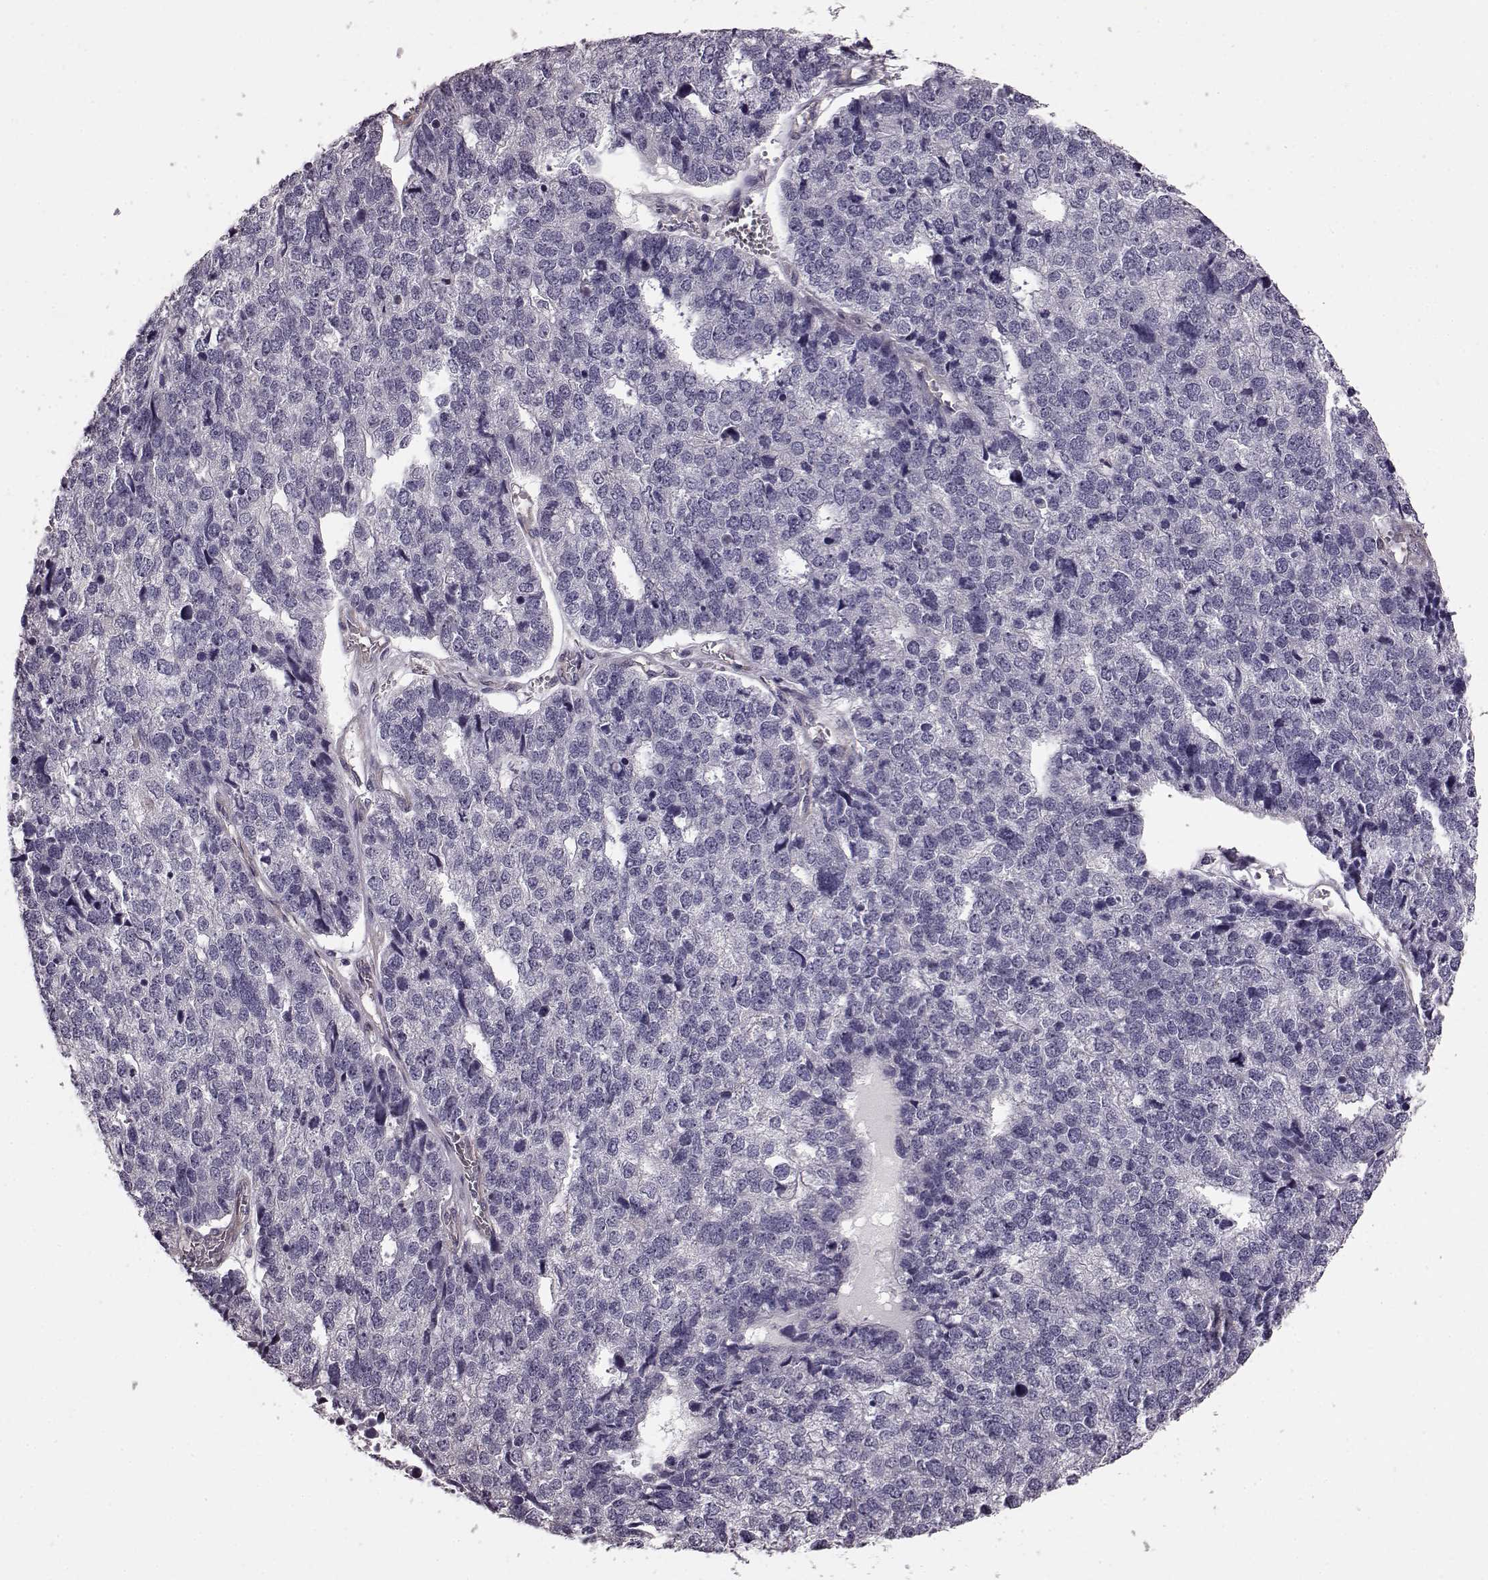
{"staining": {"intensity": "negative", "quantity": "none", "location": "none"}, "tissue": "stomach cancer", "cell_type": "Tumor cells", "image_type": "cancer", "snomed": [{"axis": "morphology", "description": "Adenocarcinoma, NOS"}, {"axis": "topography", "description": "Stomach"}], "caption": "This is an IHC histopathology image of human stomach cancer (adenocarcinoma). There is no expression in tumor cells.", "gene": "GRK1", "patient": {"sex": "male", "age": 69}}